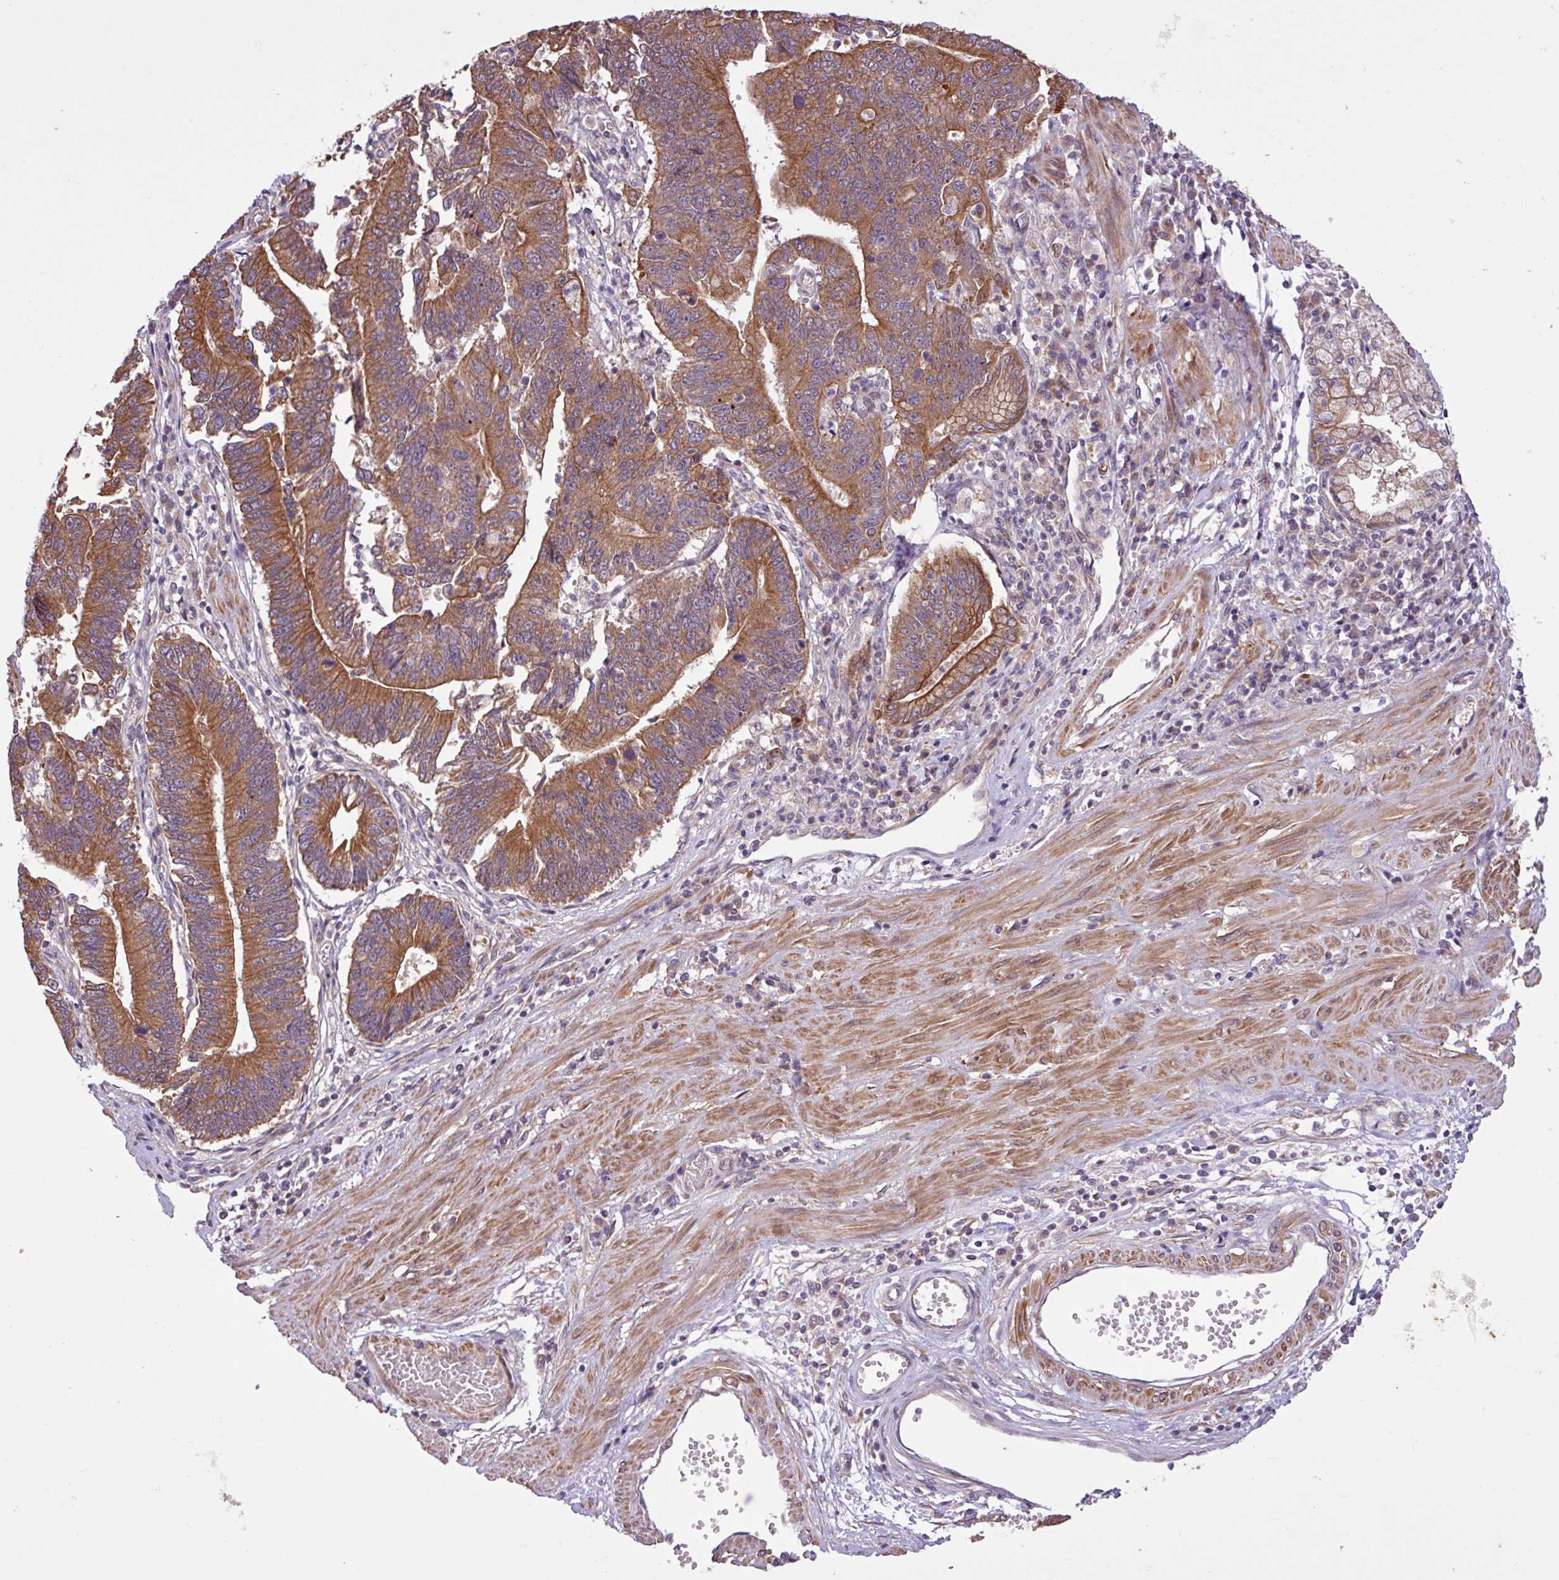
{"staining": {"intensity": "strong", "quantity": ">75%", "location": "cytoplasmic/membranous"}, "tissue": "stomach cancer", "cell_type": "Tumor cells", "image_type": "cancer", "snomed": [{"axis": "morphology", "description": "Adenocarcinoma, NOS"}, {"axis": "topography", "description": "Stomach"}], "caption": "Strong cytoplasmic/membranous positivity is appreciated in about >75% of tumor cells in stomach cancer. (Brightfield microscopy of DAB IHC at high magnification).", "gene": "TIMM10B", "patient": {"sex": "male", "age": 59}}